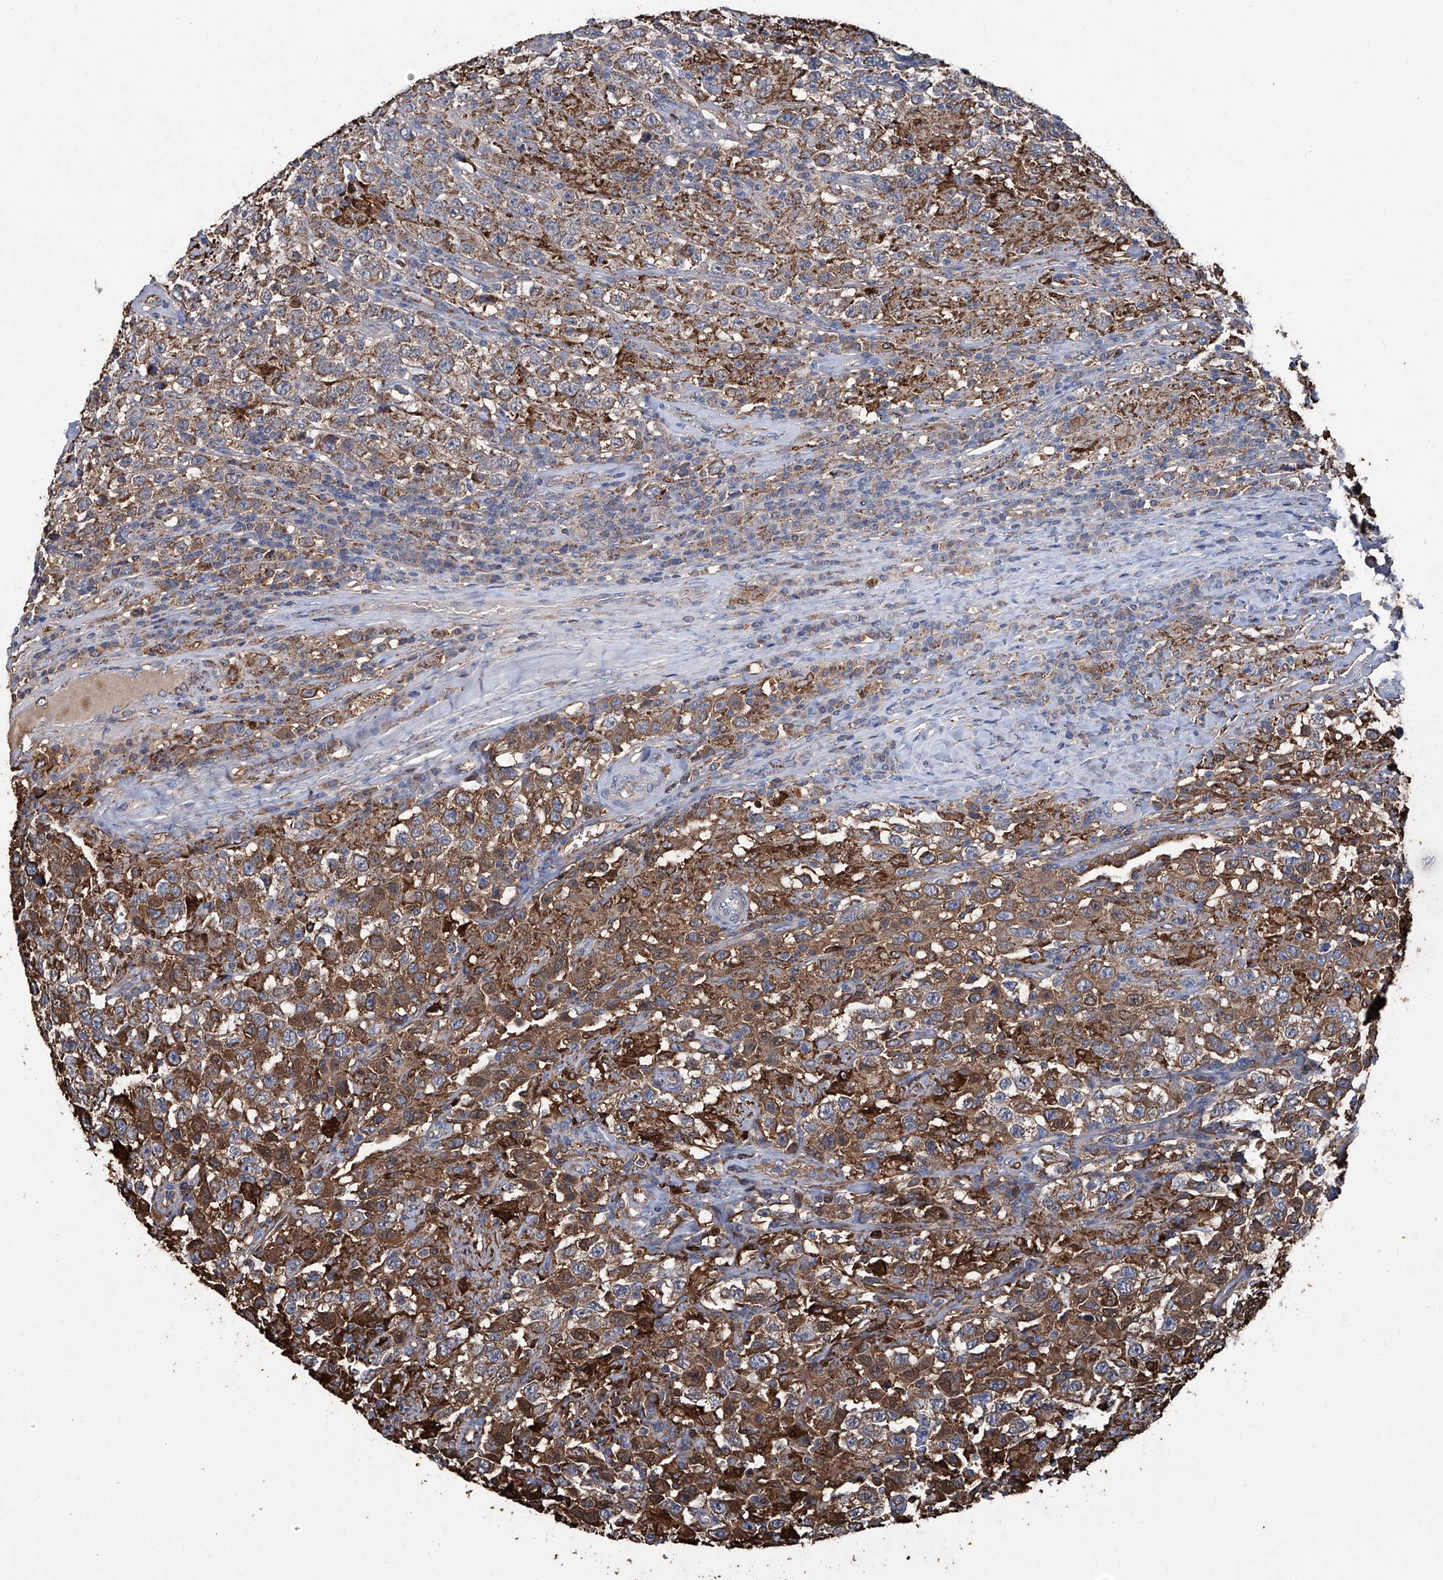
{"staining": {"intensity": "moderate", "quantity": ">75%", "location": "cytoplasmic/membranous"}, "tissue": "testis cancer", "cell_type": "Tumor cells", "image_type": "cancer", "snomed": [{"axis": "morphology", "description": "Seminoma, NOS"}, {"axis": "topography", "description": "Testis"}], "caption": "DAB immunohistochemical staining of human seminoma (testis) exhibits moderate cytoplasmic/membranous protein expression in about >75% of tumor cells.", "gene": "NHS", "patient": {"sex": "male", "age": 41}}